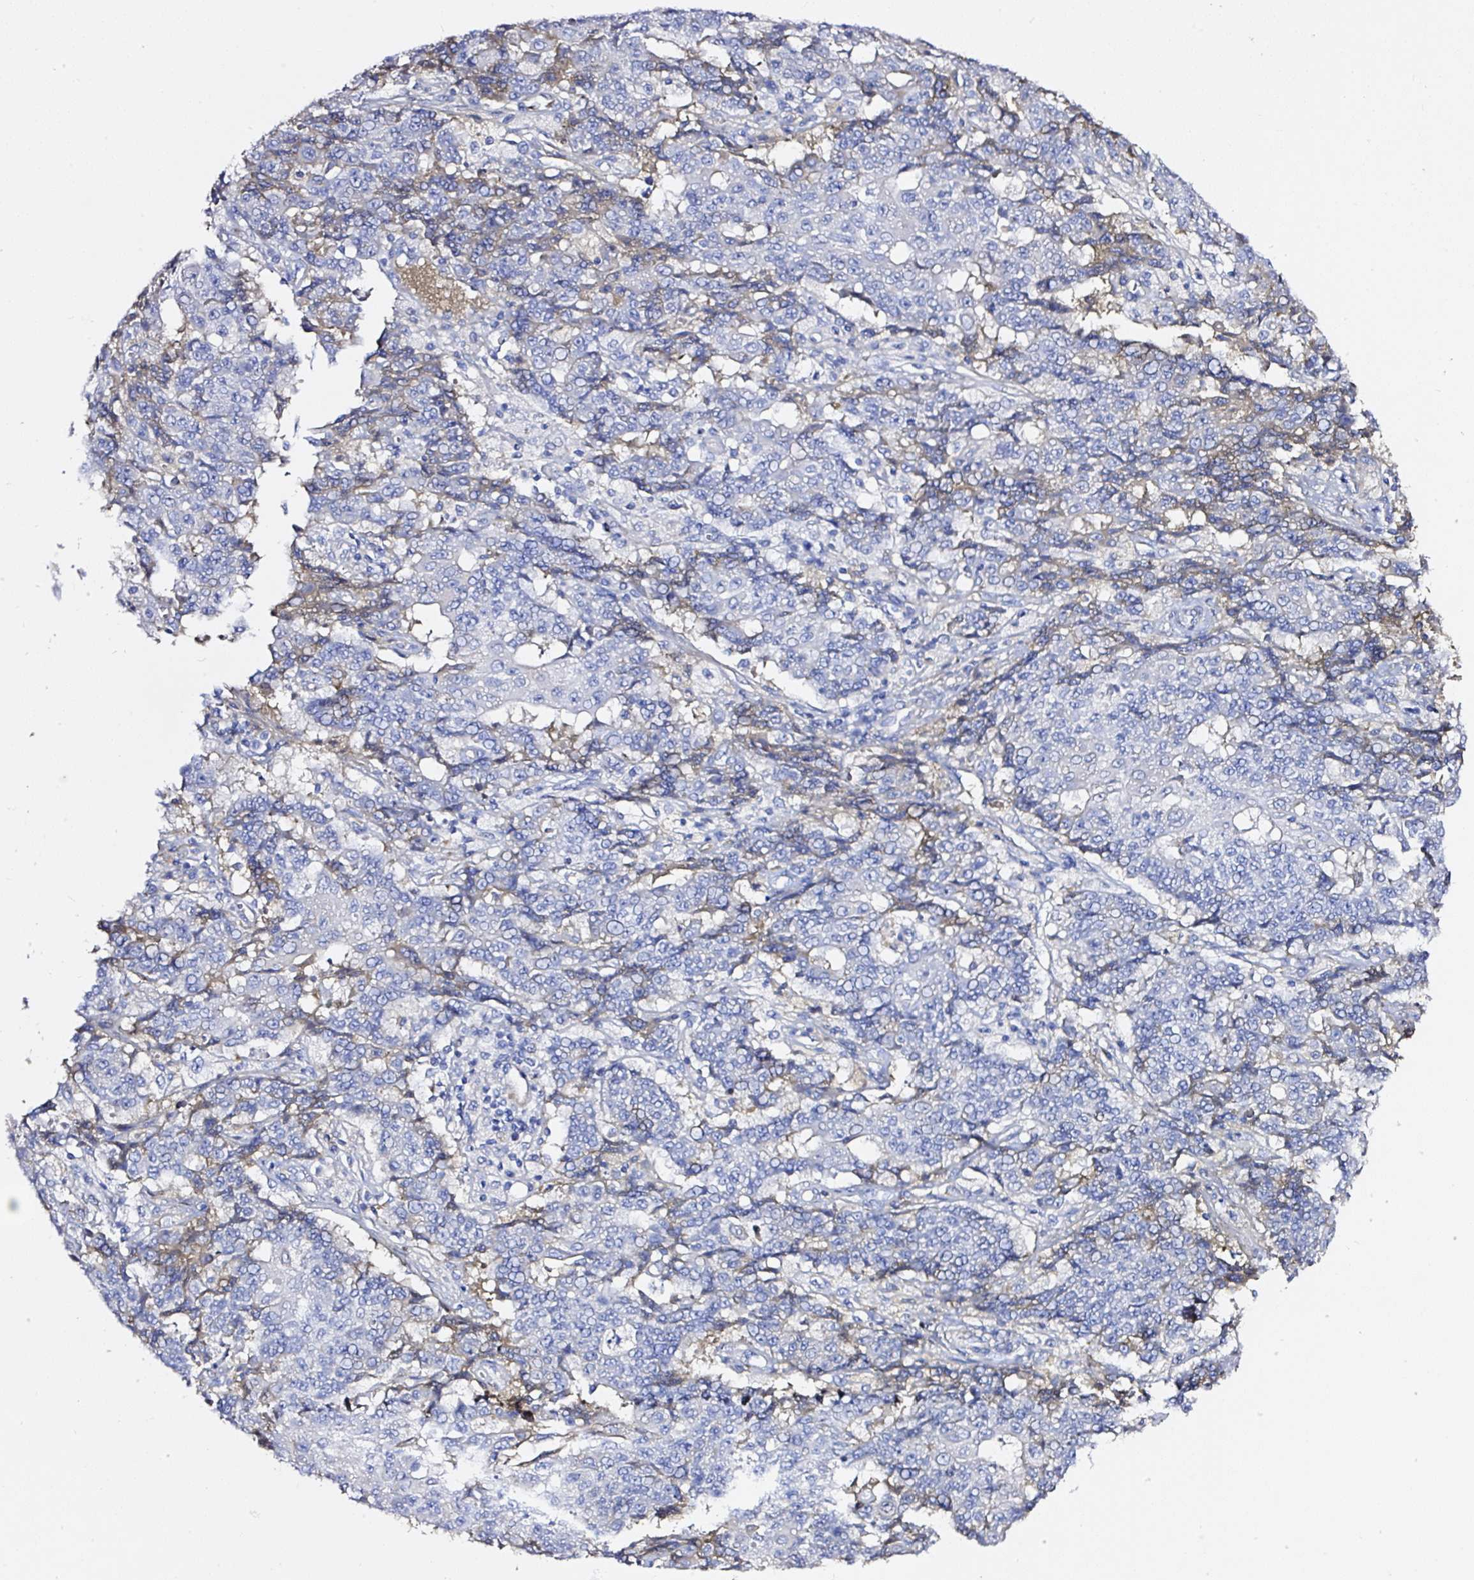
{"staining": {"intensity": "weak", "quantity": "<25%", "location": "cytoplasmic/membranous"}, "tissue": "ovarian cancer", "cell_type": "Tumor cells", "image_type": "cancer", "snomed": [{"axis": "morphology", "description": "Carcinoma, endometroid"}, {"axis": "topography", "description": "Ovary"}], "caption": "Tumor cells are negative for protein expression in human endometroid carcinoma (ovarian).", "gene": "CLEC3B", "patient": {"sex": "female", "age": 42}}